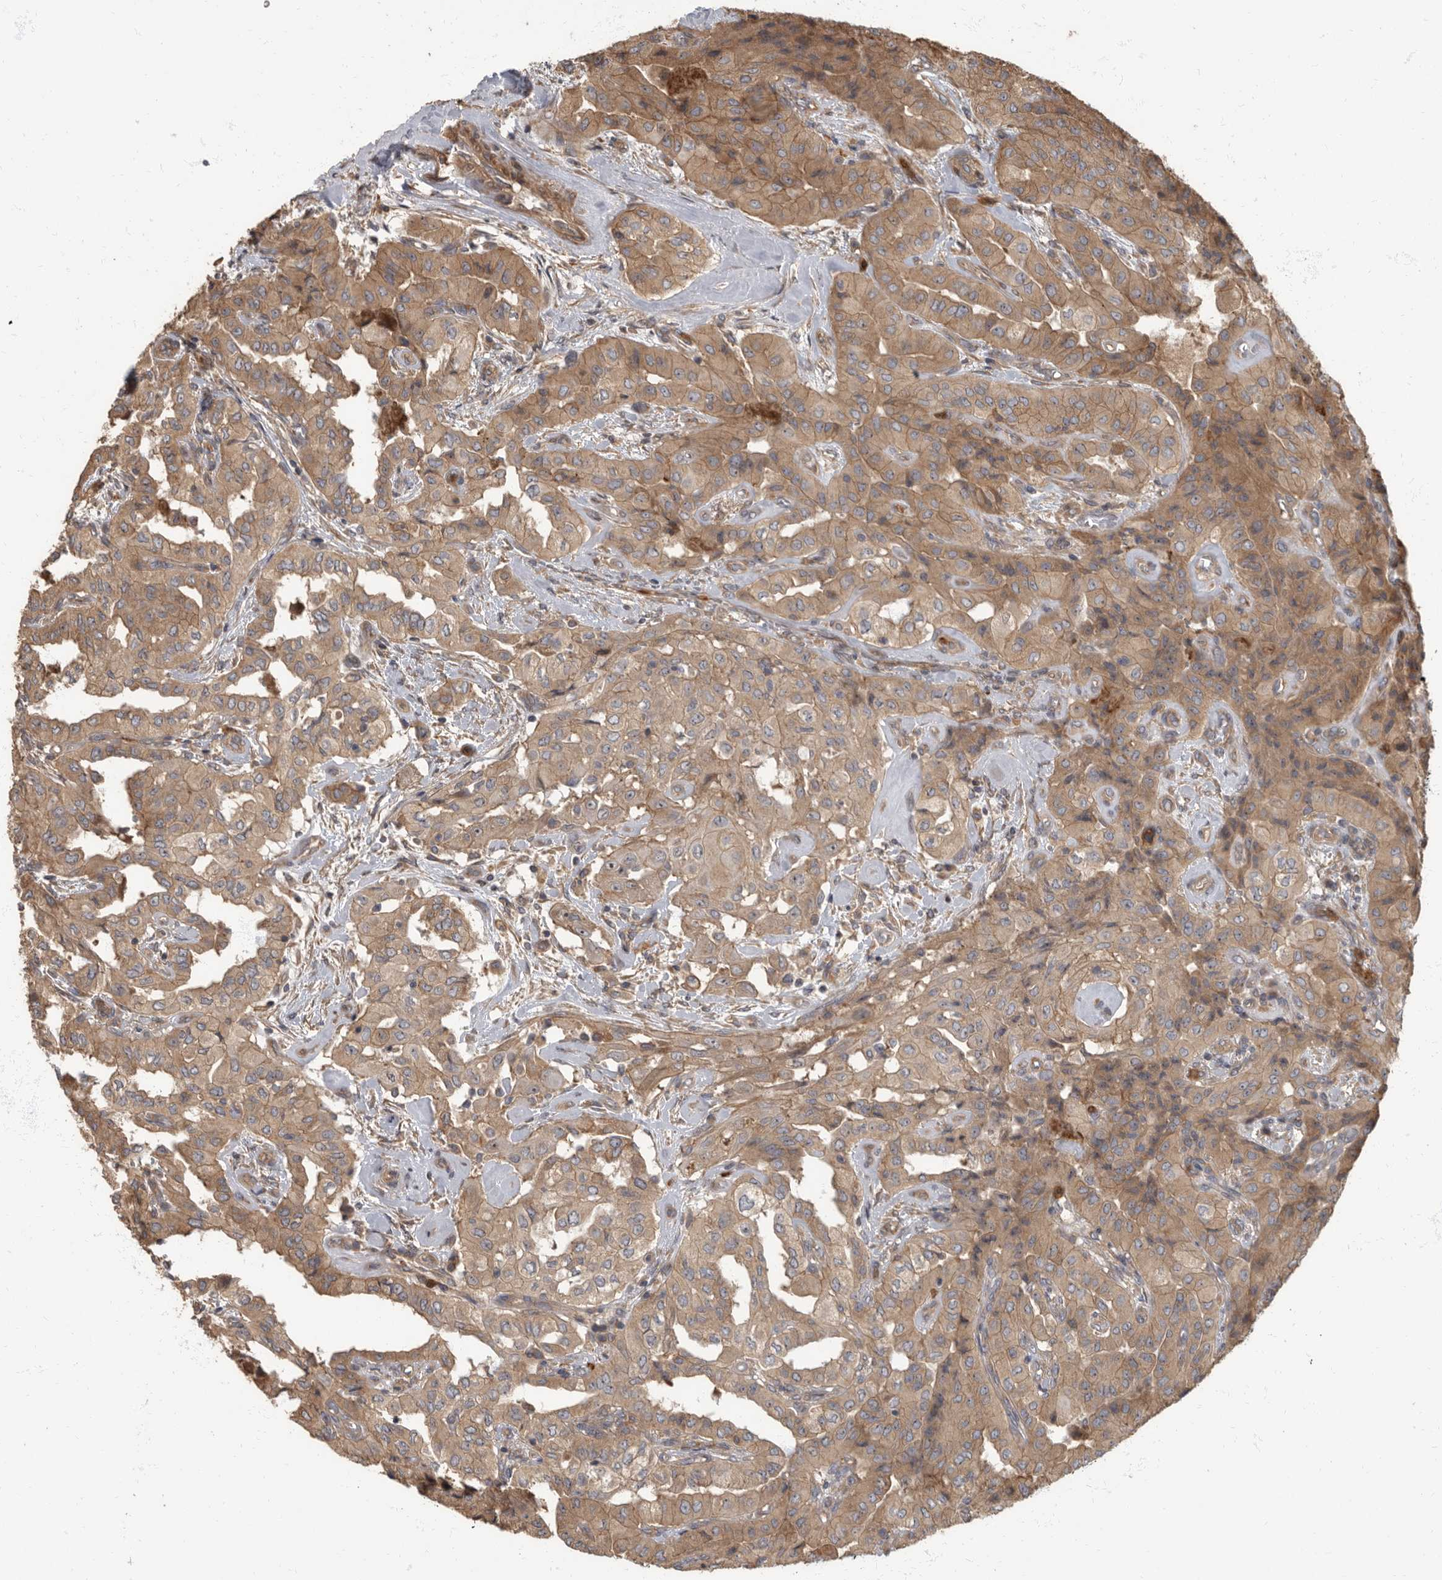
{"staining": {"intensity": "moderate", "quantity": ">75%", "location": "cytoplasmic/membranous"}, "tissue": "thyroid cancer", "cell_type": "Tumor cells", "image_type": "cancer", "snomed": [{"axis": "morphology", "description": "Papillary adenocarcinoma, NOS"}, {"axis": "topography", "description": "Thyroid gland"}], "caption": "The image exhibits immunohistochemical staining of thyroid cancer (papillary adenocarcinoma). There is moderate cytoplasmic/membranous staining is appreciated in approximately >75% of tumor cells.", "gene": "DAAM1", "patient": {"sex": "female", "age": 59}}